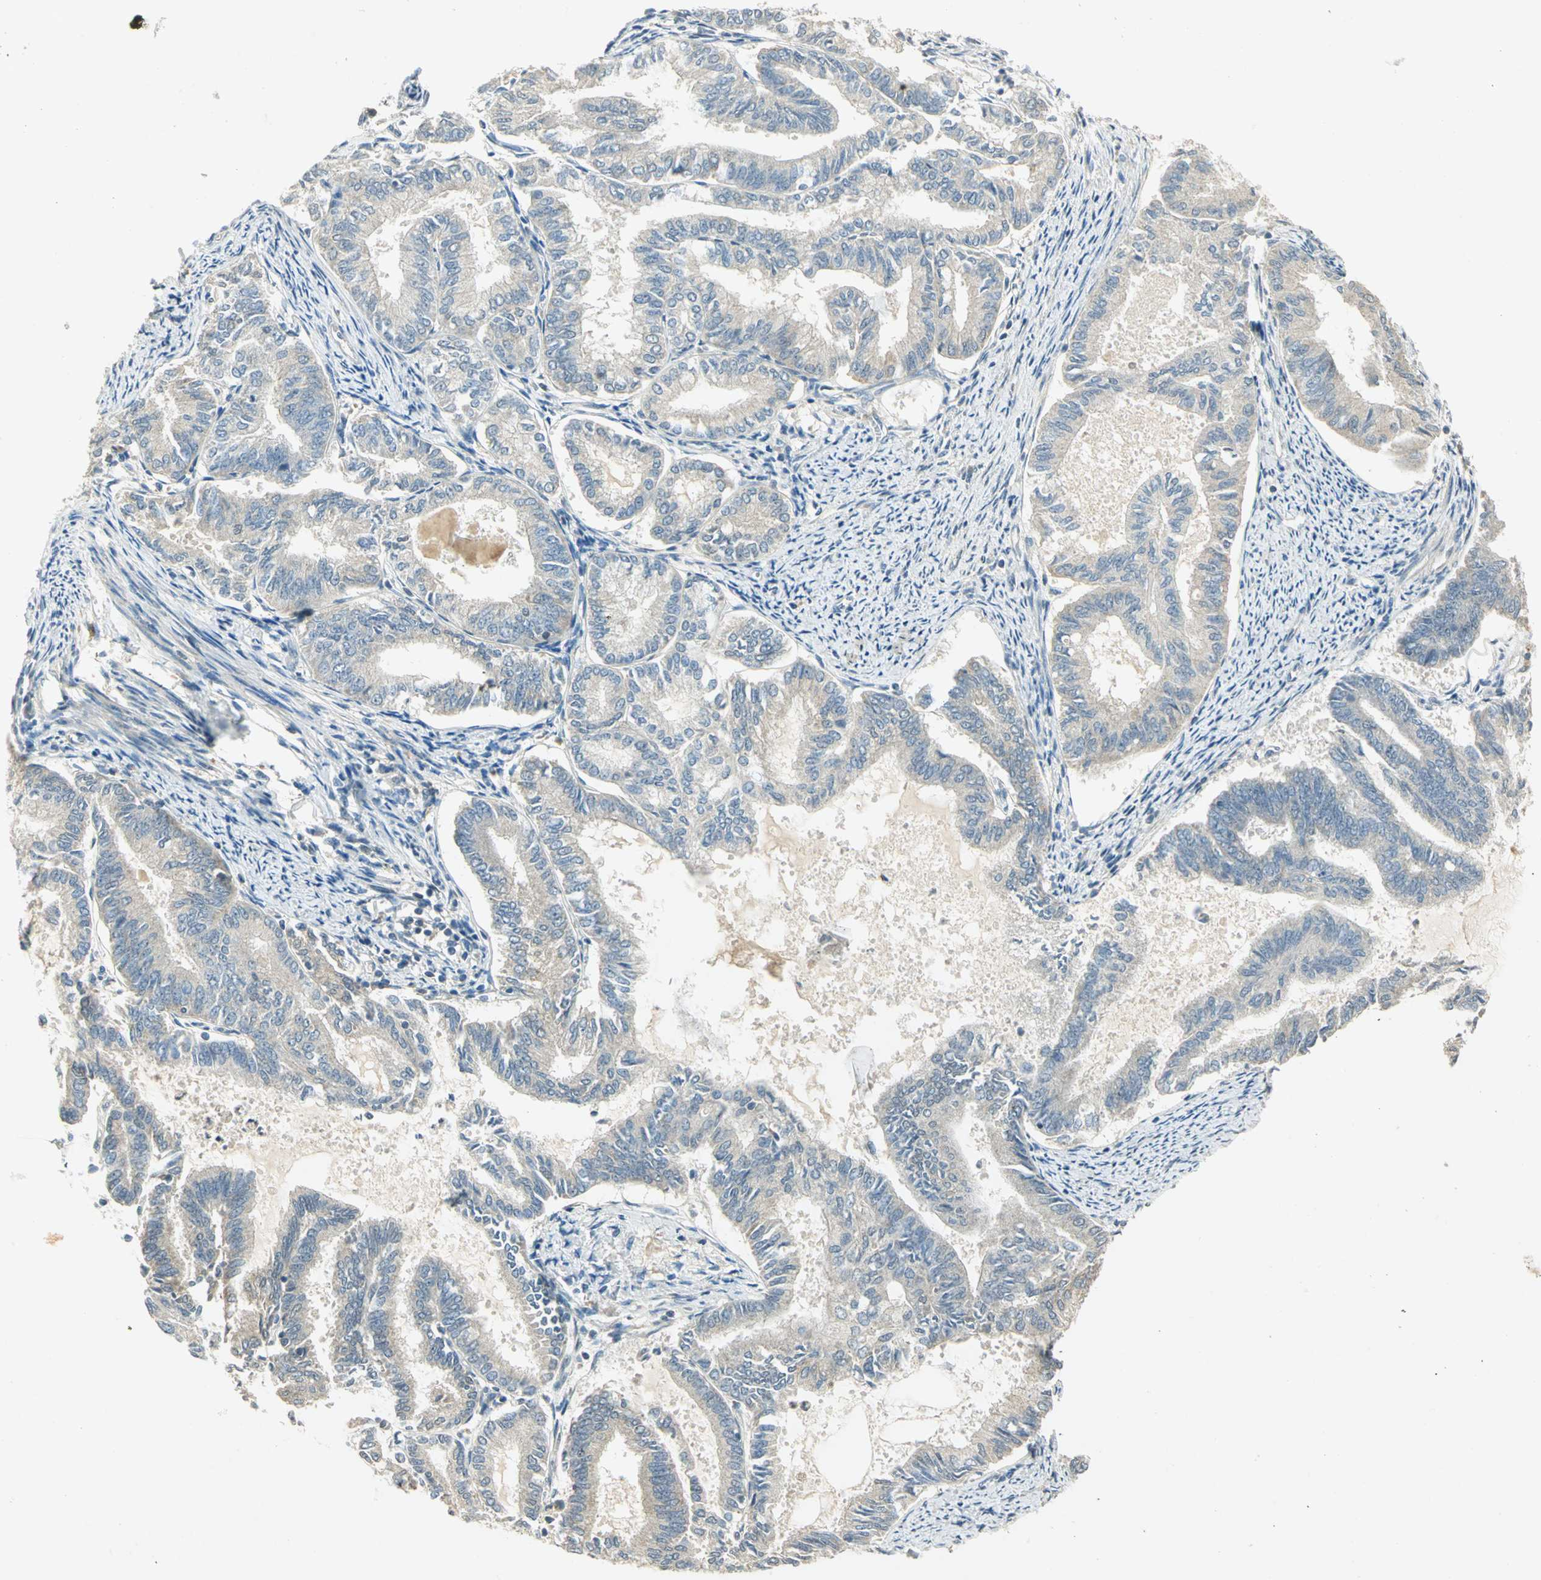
{"staining": {"intensity": "weak", "quantity": ">75%", "location": "cytoplasmic/membranous"}, "tissue": "endometrial cancer", "cell_type": "Tumor cells", "image_type": "cancer", "snomed": [{"axis": "morphology", "description": "Adenocarcinoma, NOS"}, {"axis": "topography", "description": "Endometrium"}], "caption": "High-magnification brightfield microscopy of endometrial cancer (adenocarcinoma) stained with DAB (brown) and counterstained with hematoxylin (blue). tumor cells exhibit weak cytoplasmic/membranous positivity is identified in approximately>75% of cells.", "gene": "BIRC2", "patient": {"sex": "female", "age": 86}}